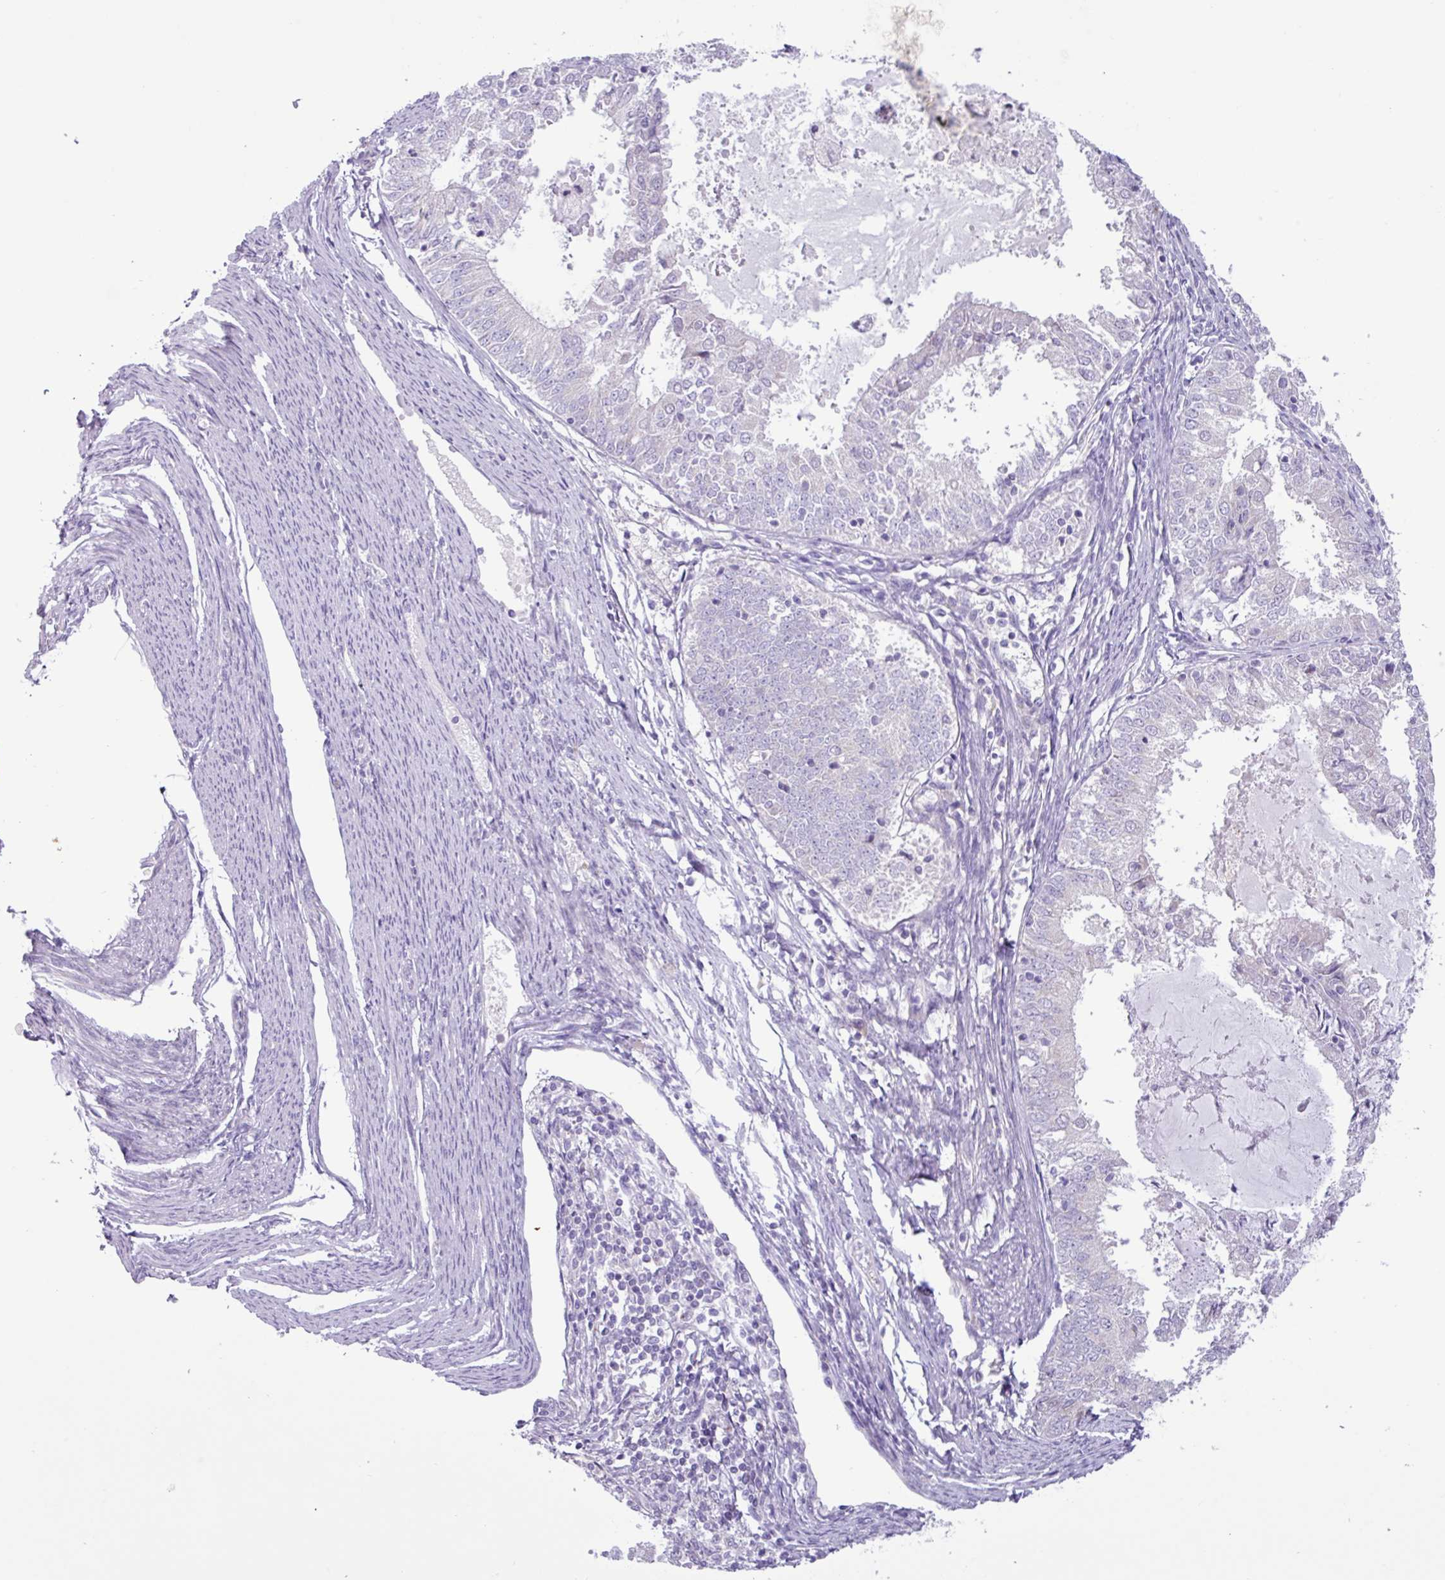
{"staining": {"intensity": "negative", "quantity": "none", "location": "none"}, "tissue": "endometrial cancer", "cell_type": "Tumor cells", "image_type": "cancer", "snomed": [{"axis": "morphology", "description": "Adenocarcinoma, NOS"}, {"axis": "topography", "description": "Endometrium"}], "caption": "A histopathology image of endometrial adenocarcinoma stained for a protein exhibits no brown staining in tumor cells.", "gene": "STIMATE", "patient": {"sex": "female", "age": 57}}